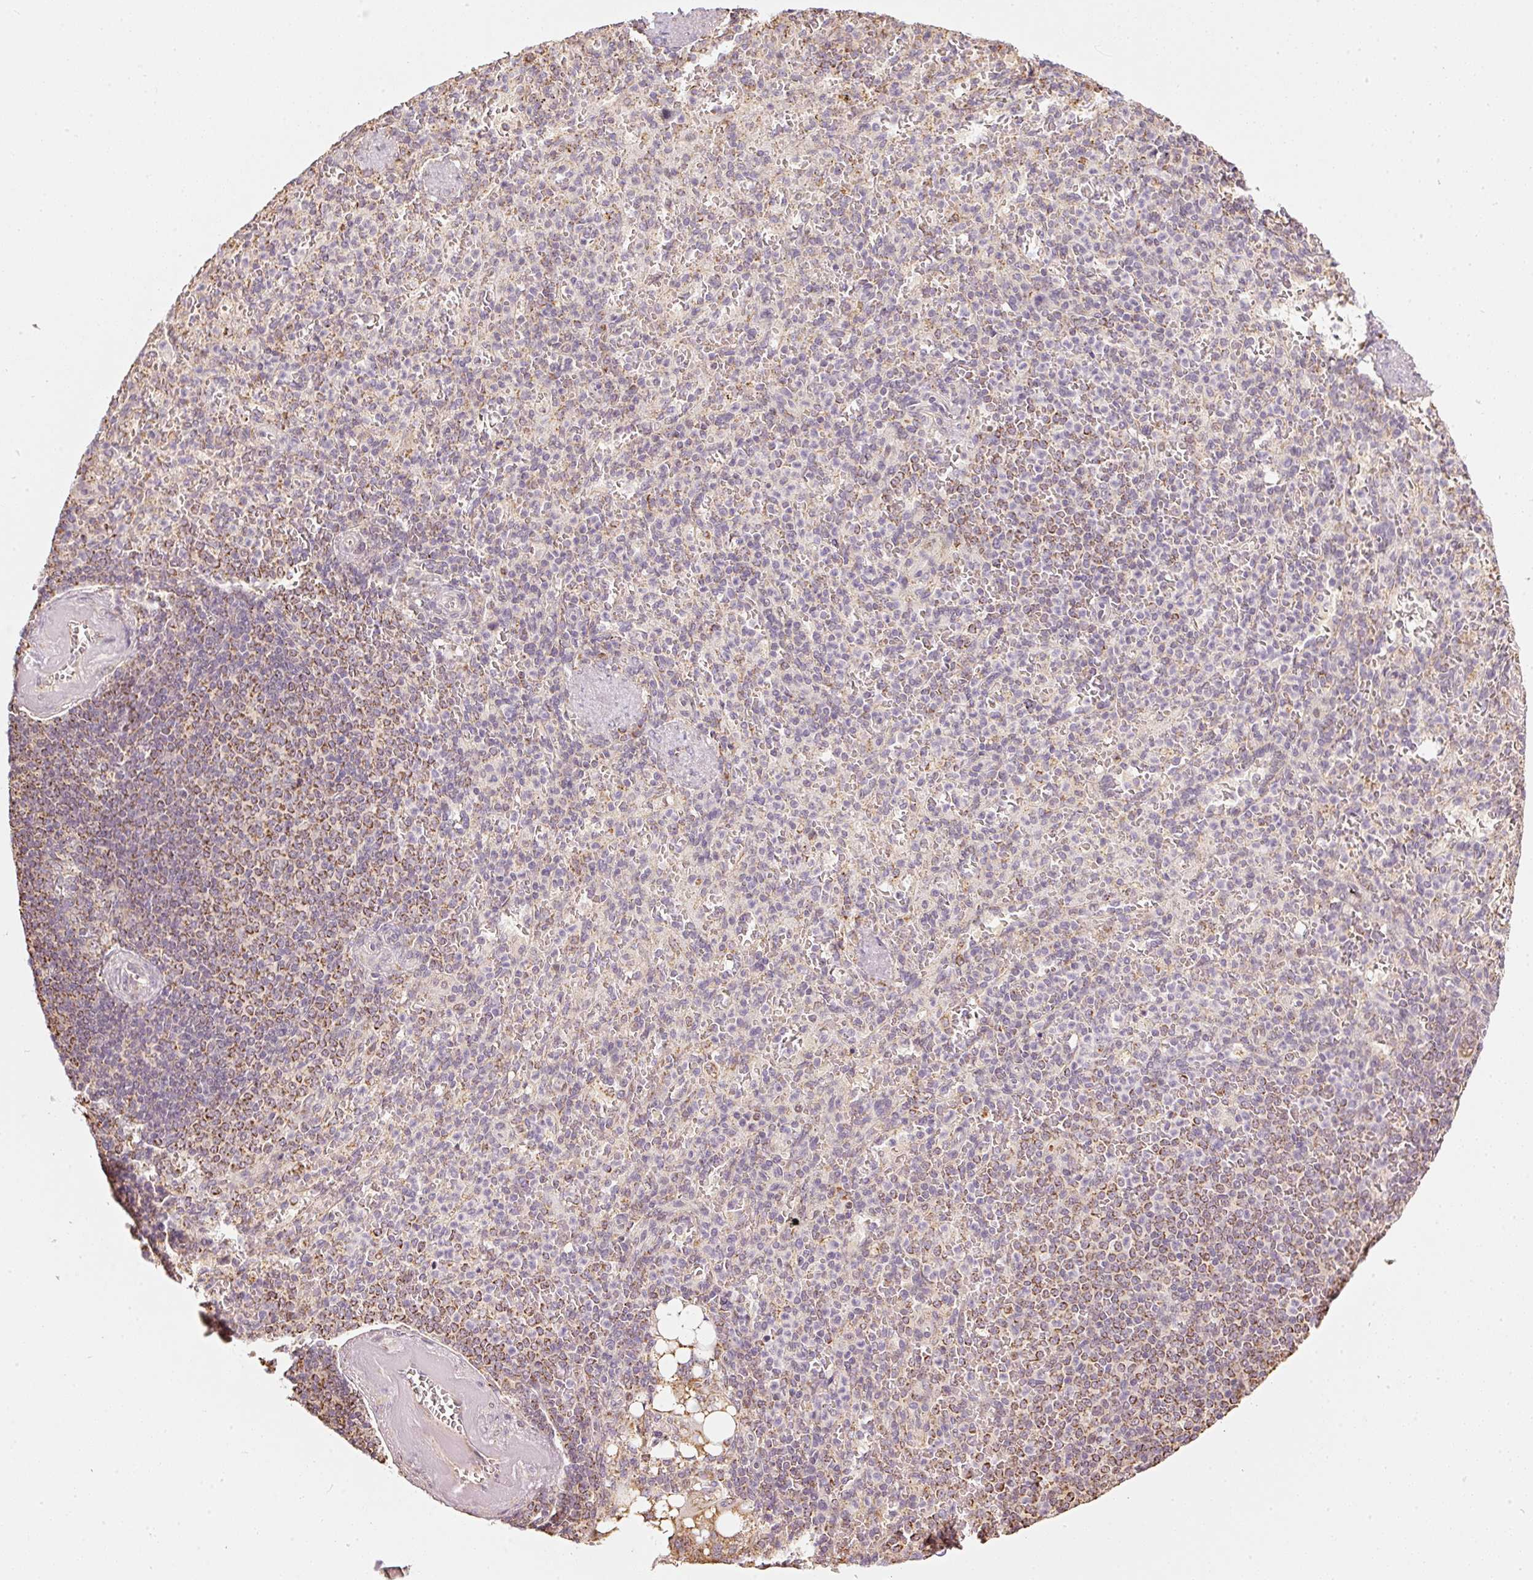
{"staining": {"intensity": "moderate", "quantity": "<25%", "location": "cytoplasmic/membranous"}, "tissue": "spleen", "cell_type": "Cells in red pulp", "image_type": "normal", "snomed": [{"axis": "morphology", "description": "Normal tissue, NOS"}, {"axis": "topography", "description": "Spleen"}], "caption": "Immunohistochemistry (IHC) (DAB) staining of unremarkable human spleen exhibits moderate cytoplasmic/membranous protein expression in approximately <25% of cells in red pulp.", "gene": "RAB35", "patient": {"sex": "female", "age": 74}}